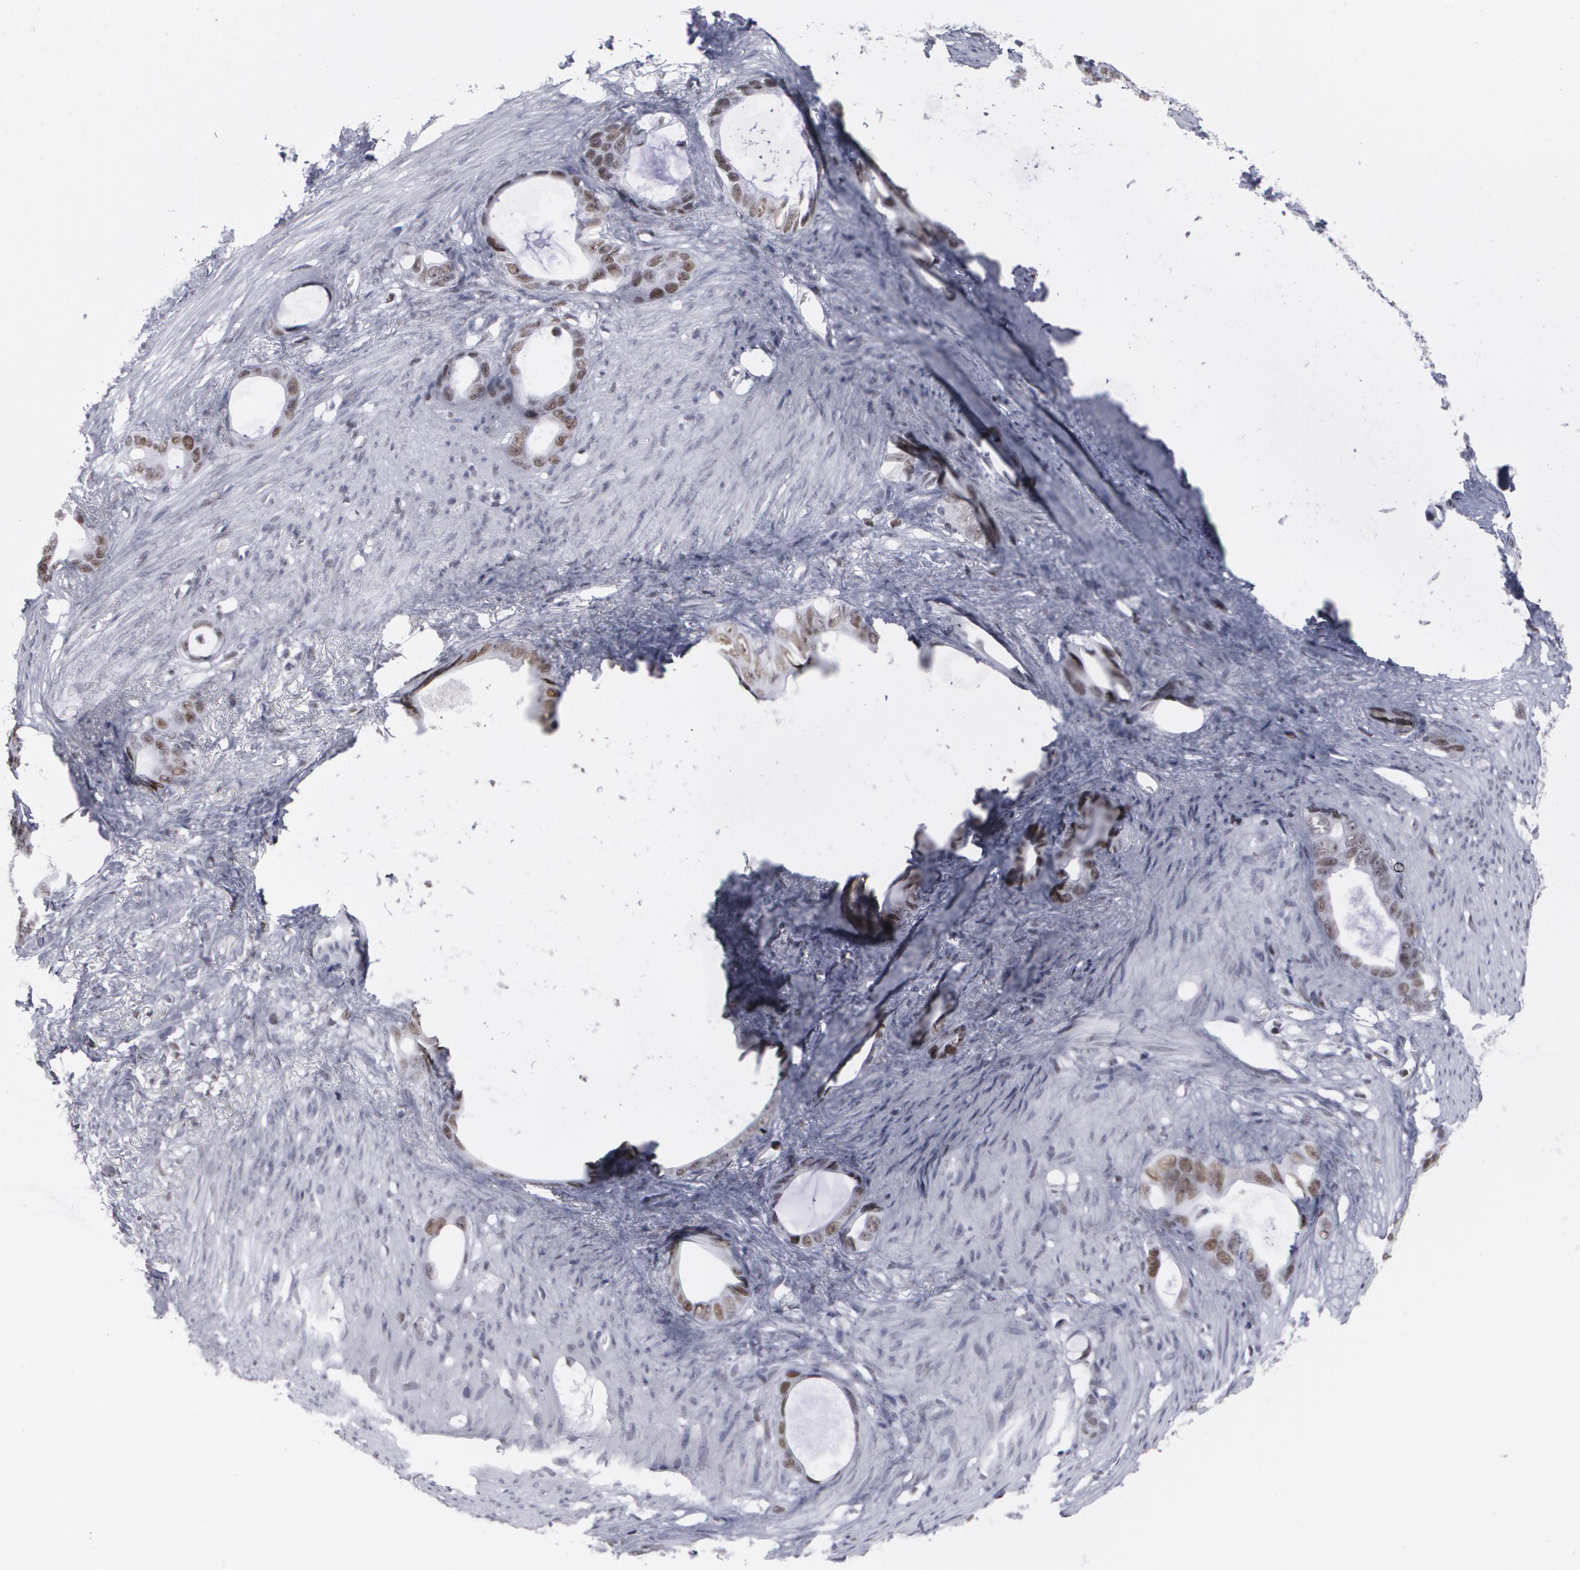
{"staining": {"intensity": "moderate", "quantity": ">75%", "location": "nuclear"}, "tissue": "stomach cancer", "cell_type": "Tumor cells", "image_type": "cancer", "snomed": [{"axis": "morphology", "description": "Adenocarcinoma, NOS"}, {"axis": "topography", "description": "Stomach"}], "caption": "Protein expression by immunohistochemistry displays moderate nuclear expression in approximately >75% of tumor cells in stomach adenocarcinoma. (DAB (3,3'-diaminobenzidine) IHC, brown staining for protein, blue staining for nuclei).", "gene": "MCL1", "patient": {"sex": "female", "age": 75}}